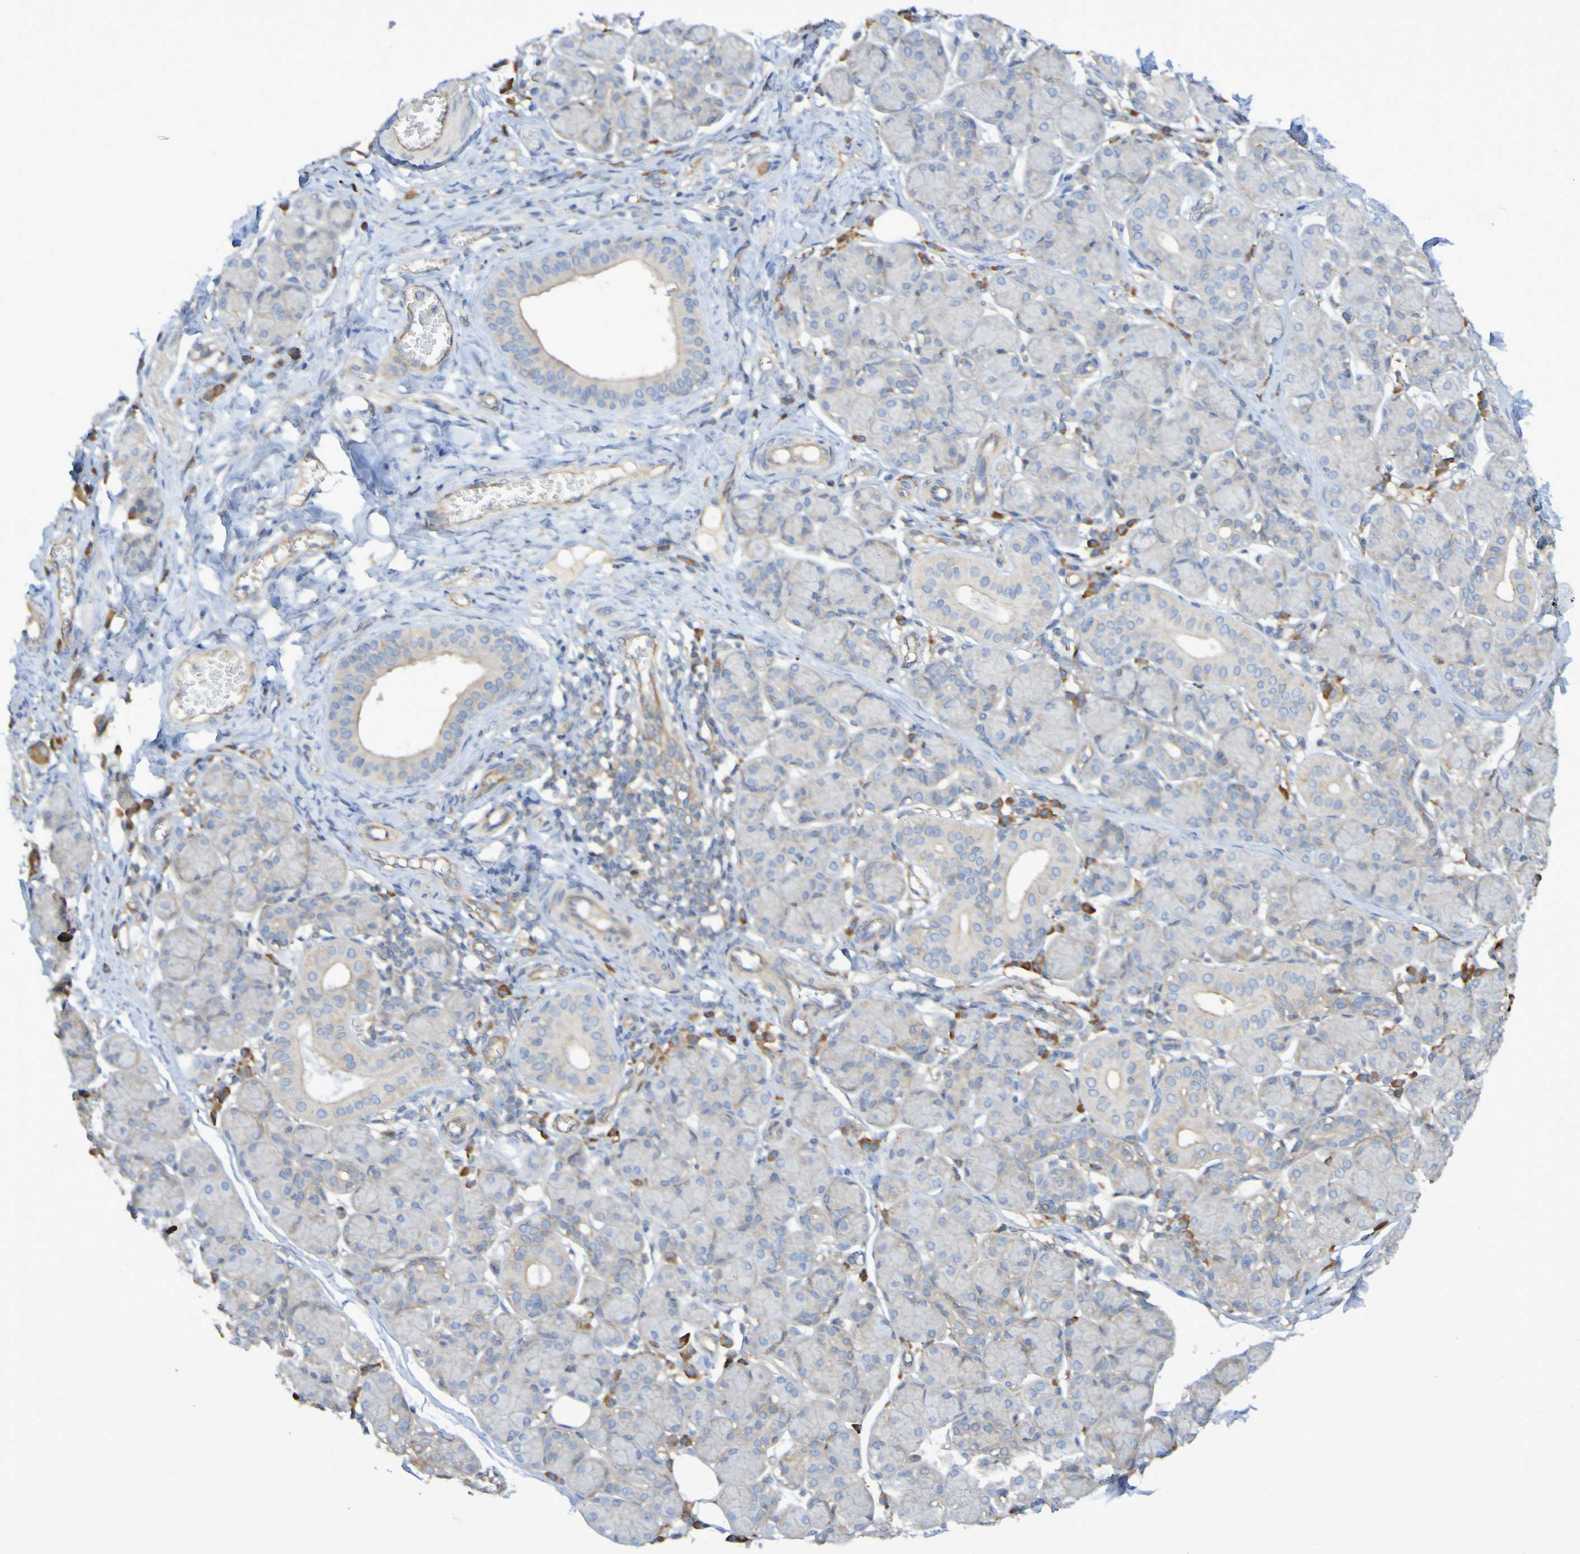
{"staining": {"intensity": "weak", "quantity": "<25%", "location": "cytoplasmic/membranous"}, "tissue": "salivary gland", "cell_type": "Glandular cells", "image_type": "normal", "snomed": [{"axis": "morphology", "description": "Normal tissue, NOS"}, {"axis": "morphology", "description": "Inflammation, NOS"}, {"axis": "topography", "description": "Lymph node"}, {"axis": "topography", "description": "Salivary gland"}], "caption": "This is an immunohistochemistry photomicrograph of normal human salivary gland. There is no positivity in glandular cells.", "gene": "SYNJ1", "patient": {"sex": "male", "age": 3}}